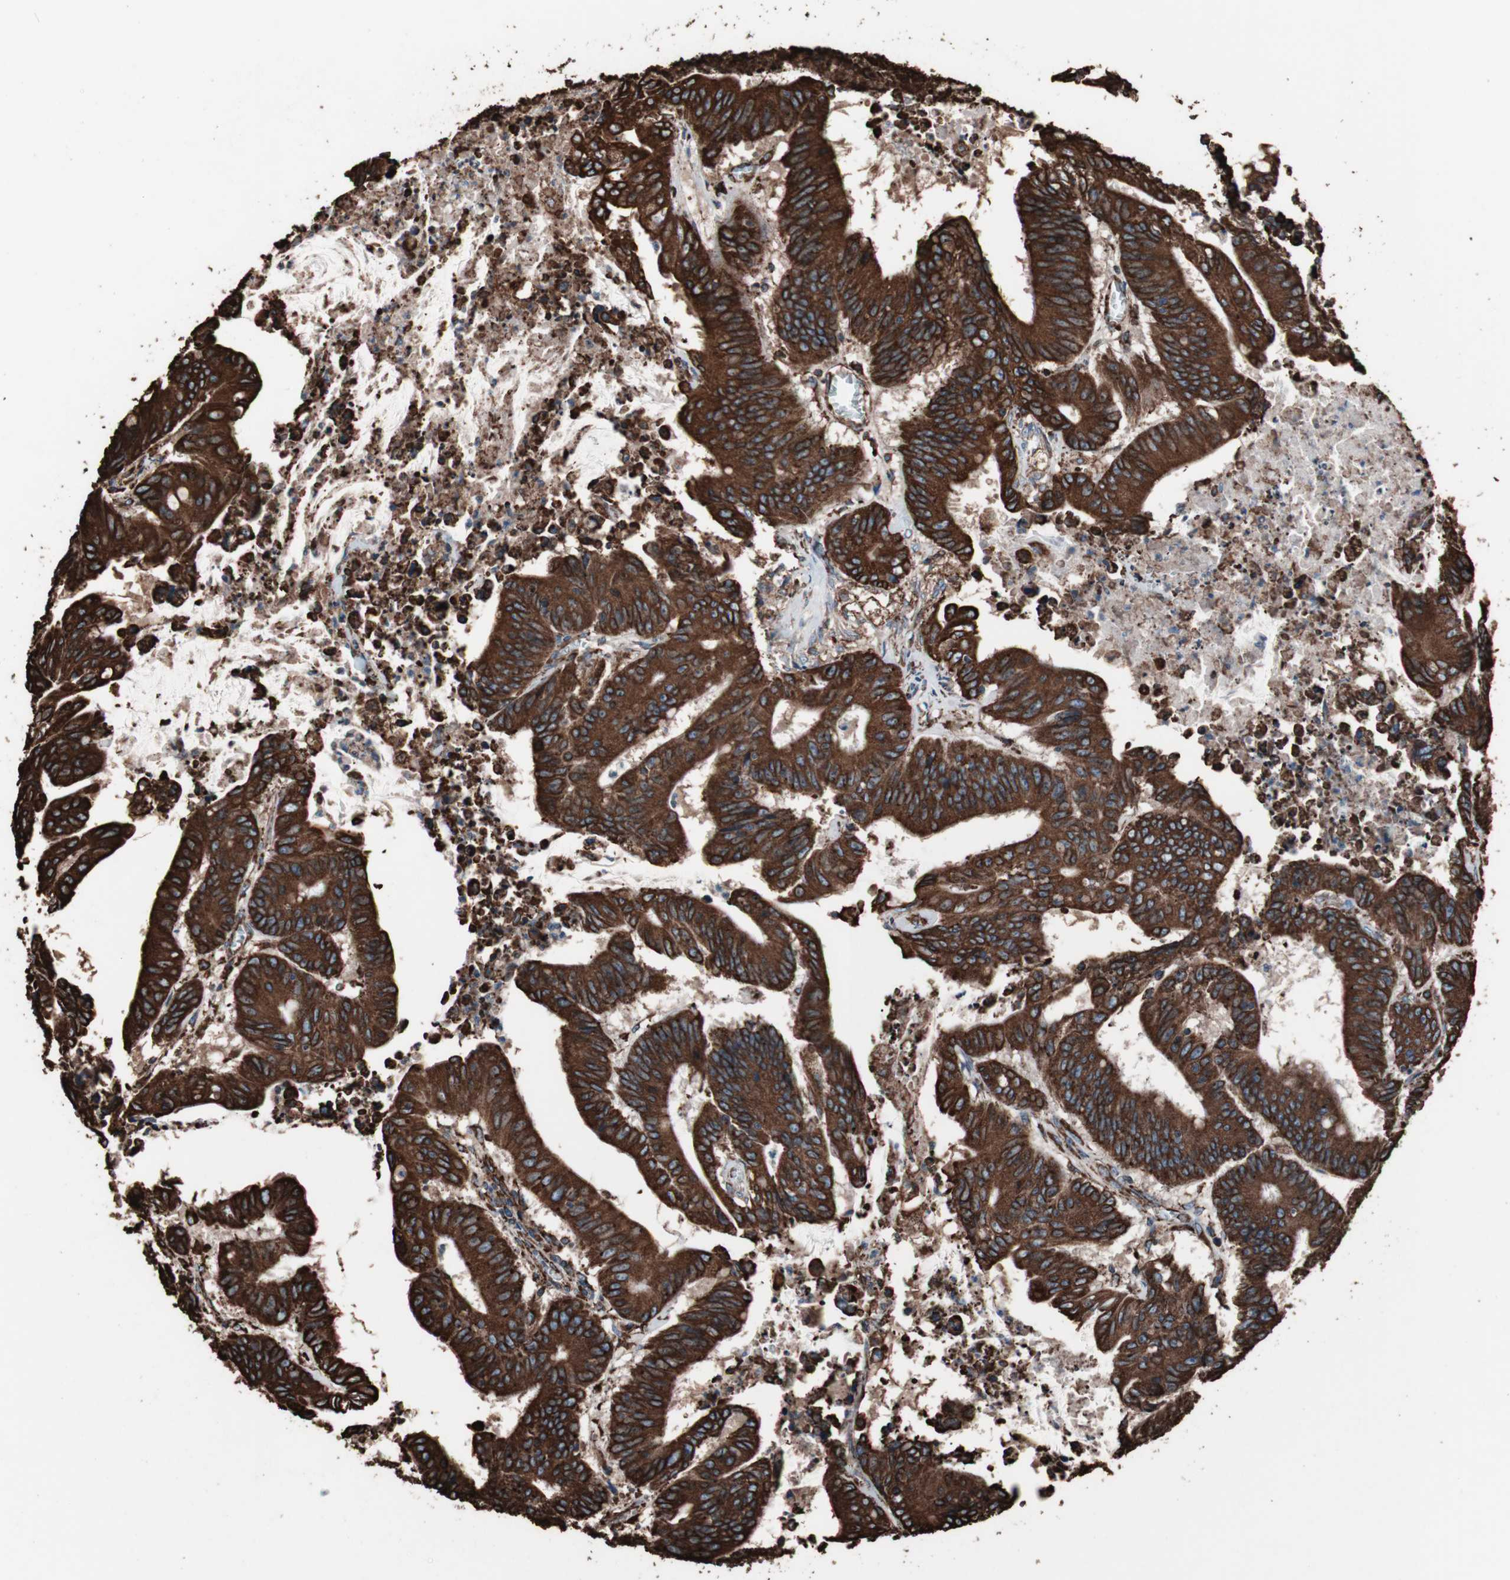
{"staining": {"intensity": "strong", "quantity": ">75%", "location": "cytoplasmic/membranous"}, "tissue": "colorectal cancer", "cell_type": "Tumor cells", "image_type": "cancer", "snomed": [{"axis": "morphology", "description": "Adenocarcinoma, NOS"}, {"axis": "topography", "description": "Colon"}], "caption": "A photomicrograph of human colorectal cancer (adenocarcinoma) stained for a protein demonstrates strong cytoplasmic/membranous brown staining in tumor cells. The staining is performed using DAB brown chromogen to label protein expression. The nuclei are counter-stained blue using hematoxylin.", "gene": "HSP90B1", "patient": {"sex": "male", "age": 45}}